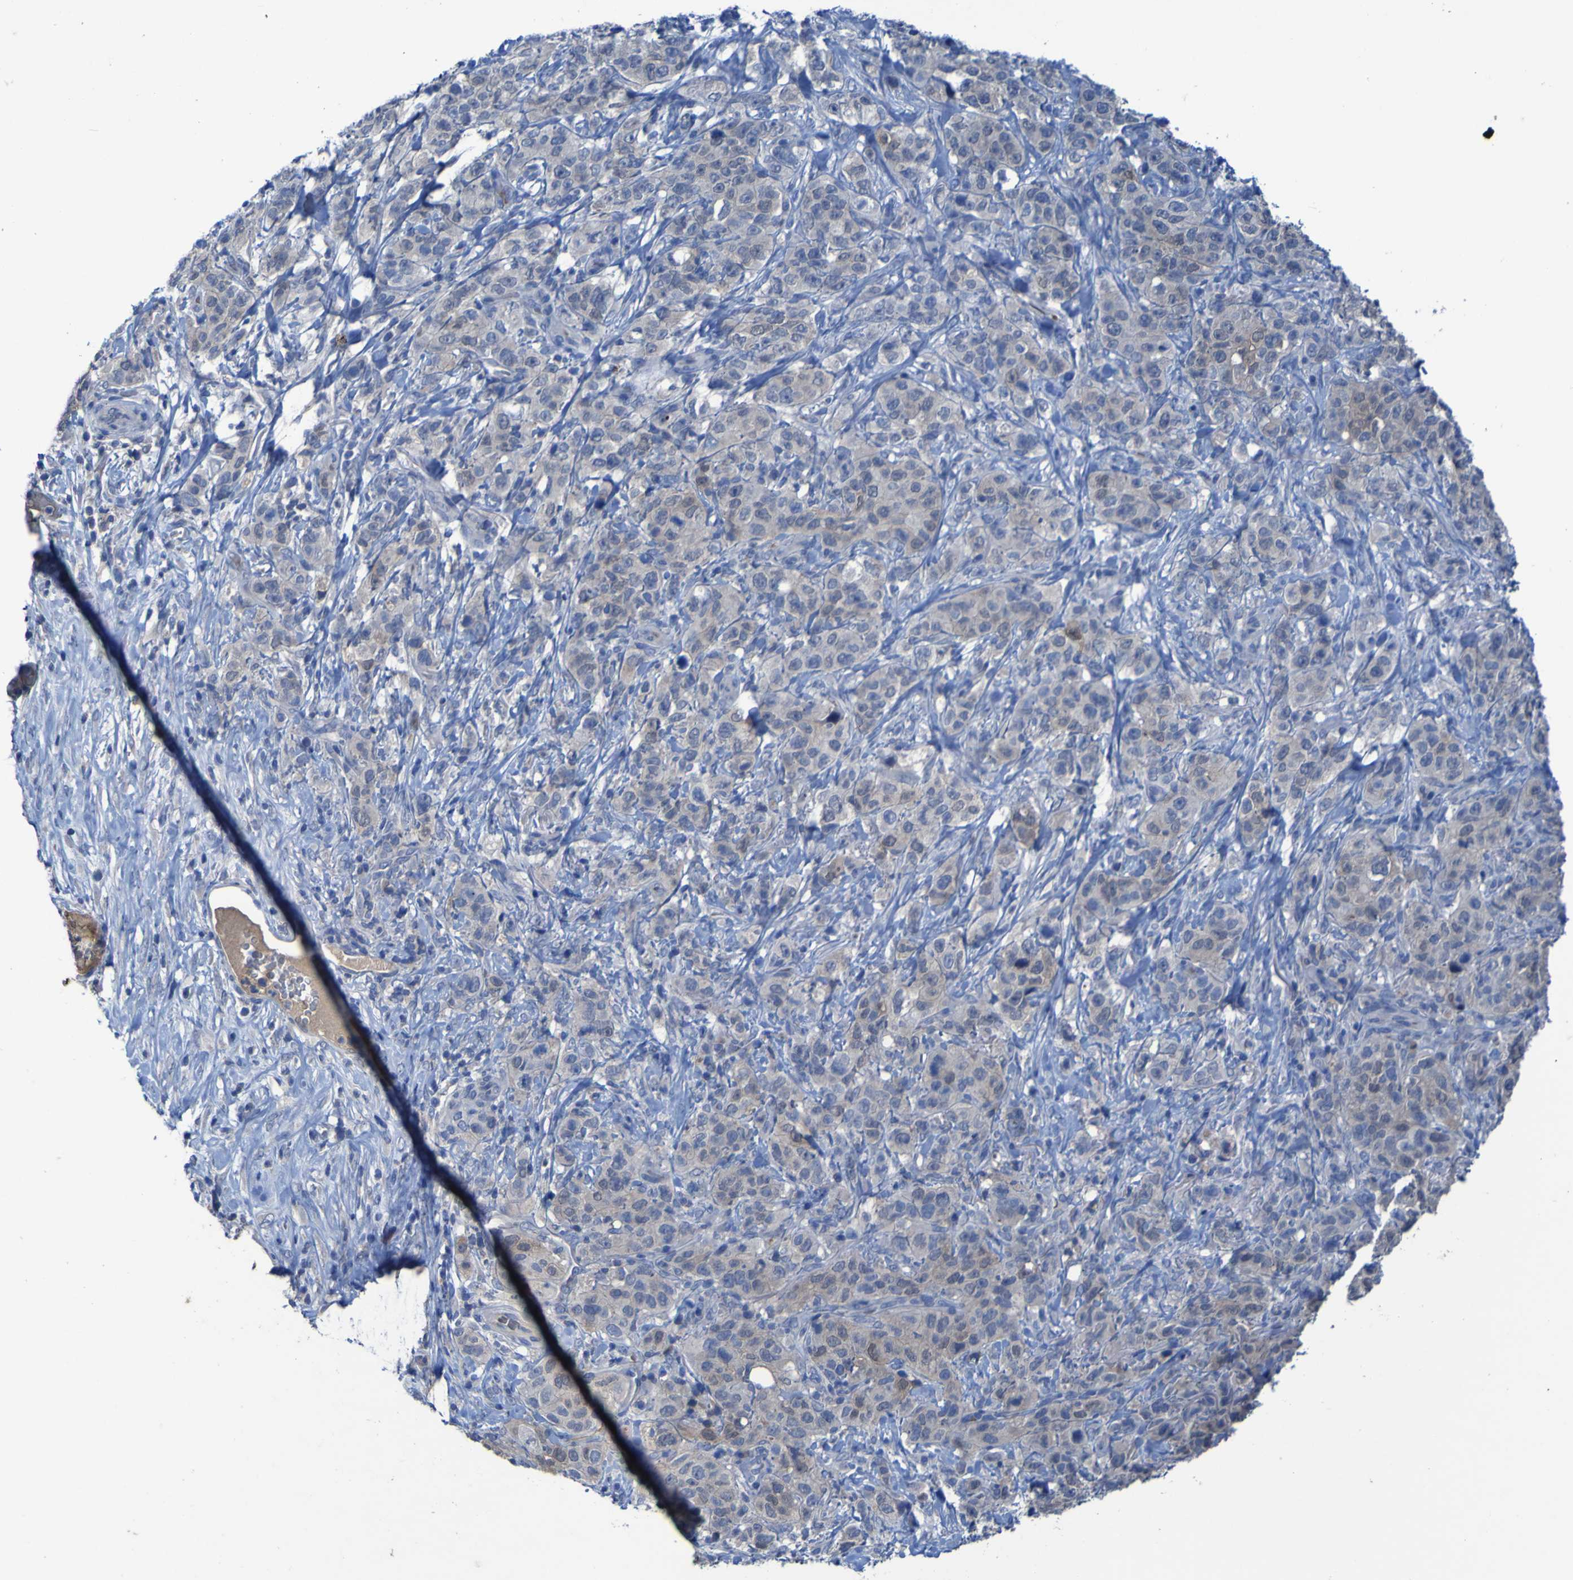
{"staining": {"intensity": "moderate", "quantity": "25%-75%", "location": "cytoplasmic/membranous"}, "tissue": "stomach cancer", "cell_type": "Tumor cells", "image_type": "cancer", "snomed": [{"axis": "morphology", "description": "Adenocarcinoma, NOS"}, {"axis": "topography", "description": "Stomach"}], "caption": "Approximately 25%-75% of tumor cells in stomach cancer (adenocarcinoma) display moderate cytoplasmic/membranous protein staining as visualized by brown immunohistochemical staining.", "gene": "SGK2", "patient": {"sex": "male", "age": 48}}